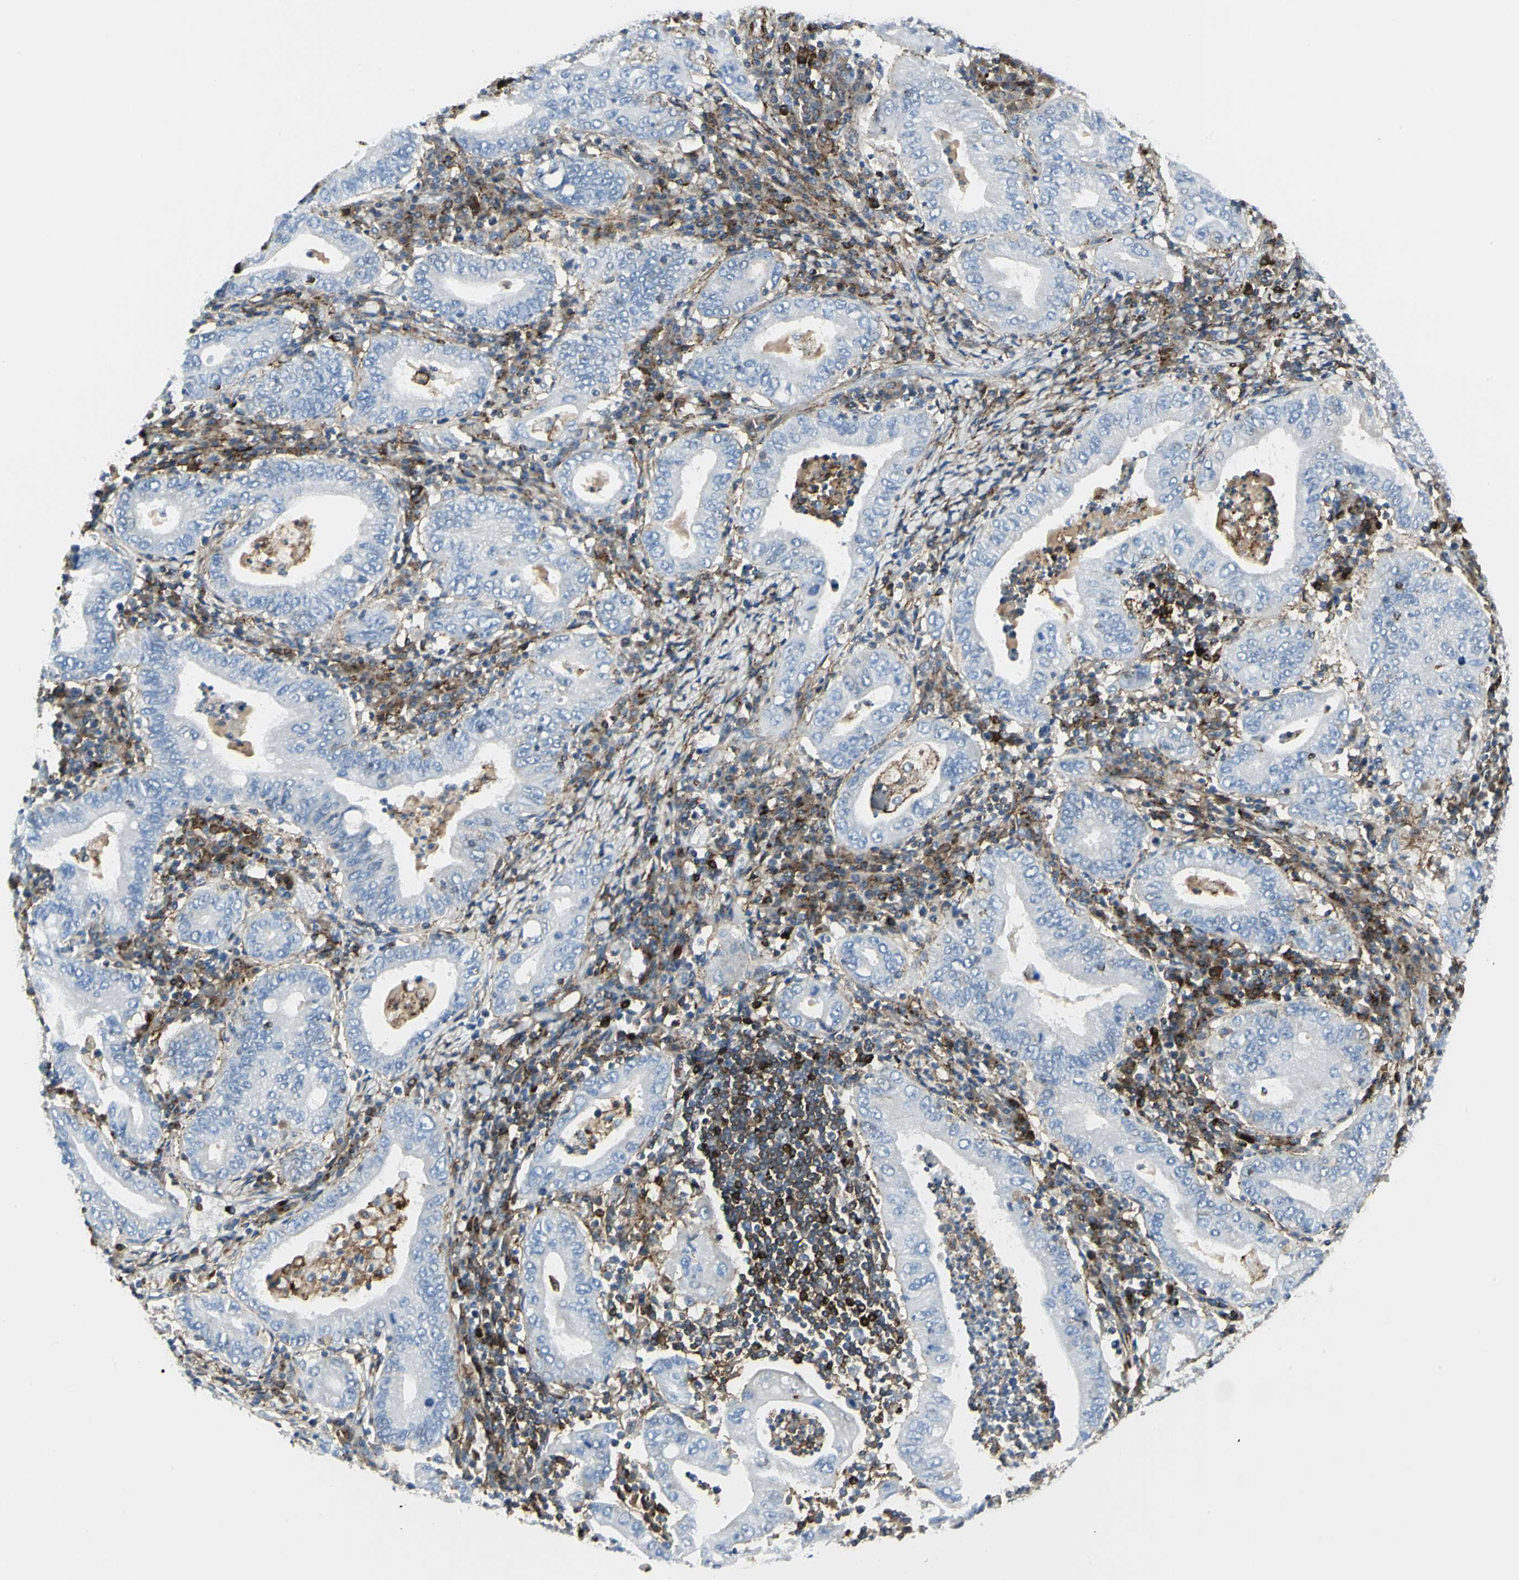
{"staining": {"intensity": "negative", "quantity": "none", "location": "none"}, "tissue": "stomach cancer", "cell_type": "Tumor cells", "image_type": "cancer", "snomed": [{"axis": "morphology", "description": "Normal tissue, NOS"}, {"axis": "morphology", "description": "Adenocarcinoma, NOS"}, {"axis": "topography", "description": "Esophagus"}, {"axis": "topography", "description": "Stomach, upper"}, {"axis": "topography", "description": "Peripheral nerve tissue"}], "caption": "A high-resolution histopathology image shows IHC staining of adenocarcinoma (stomach), which displays no significant positivity in tumor cells. (Stains: DAB immunohistochemistry with hematoxylin counter stain, Microscopy: brightfield microscopy at high magnification).", "gene": "CLEC2B", "patient": {"sex": "male", "age": 62}}